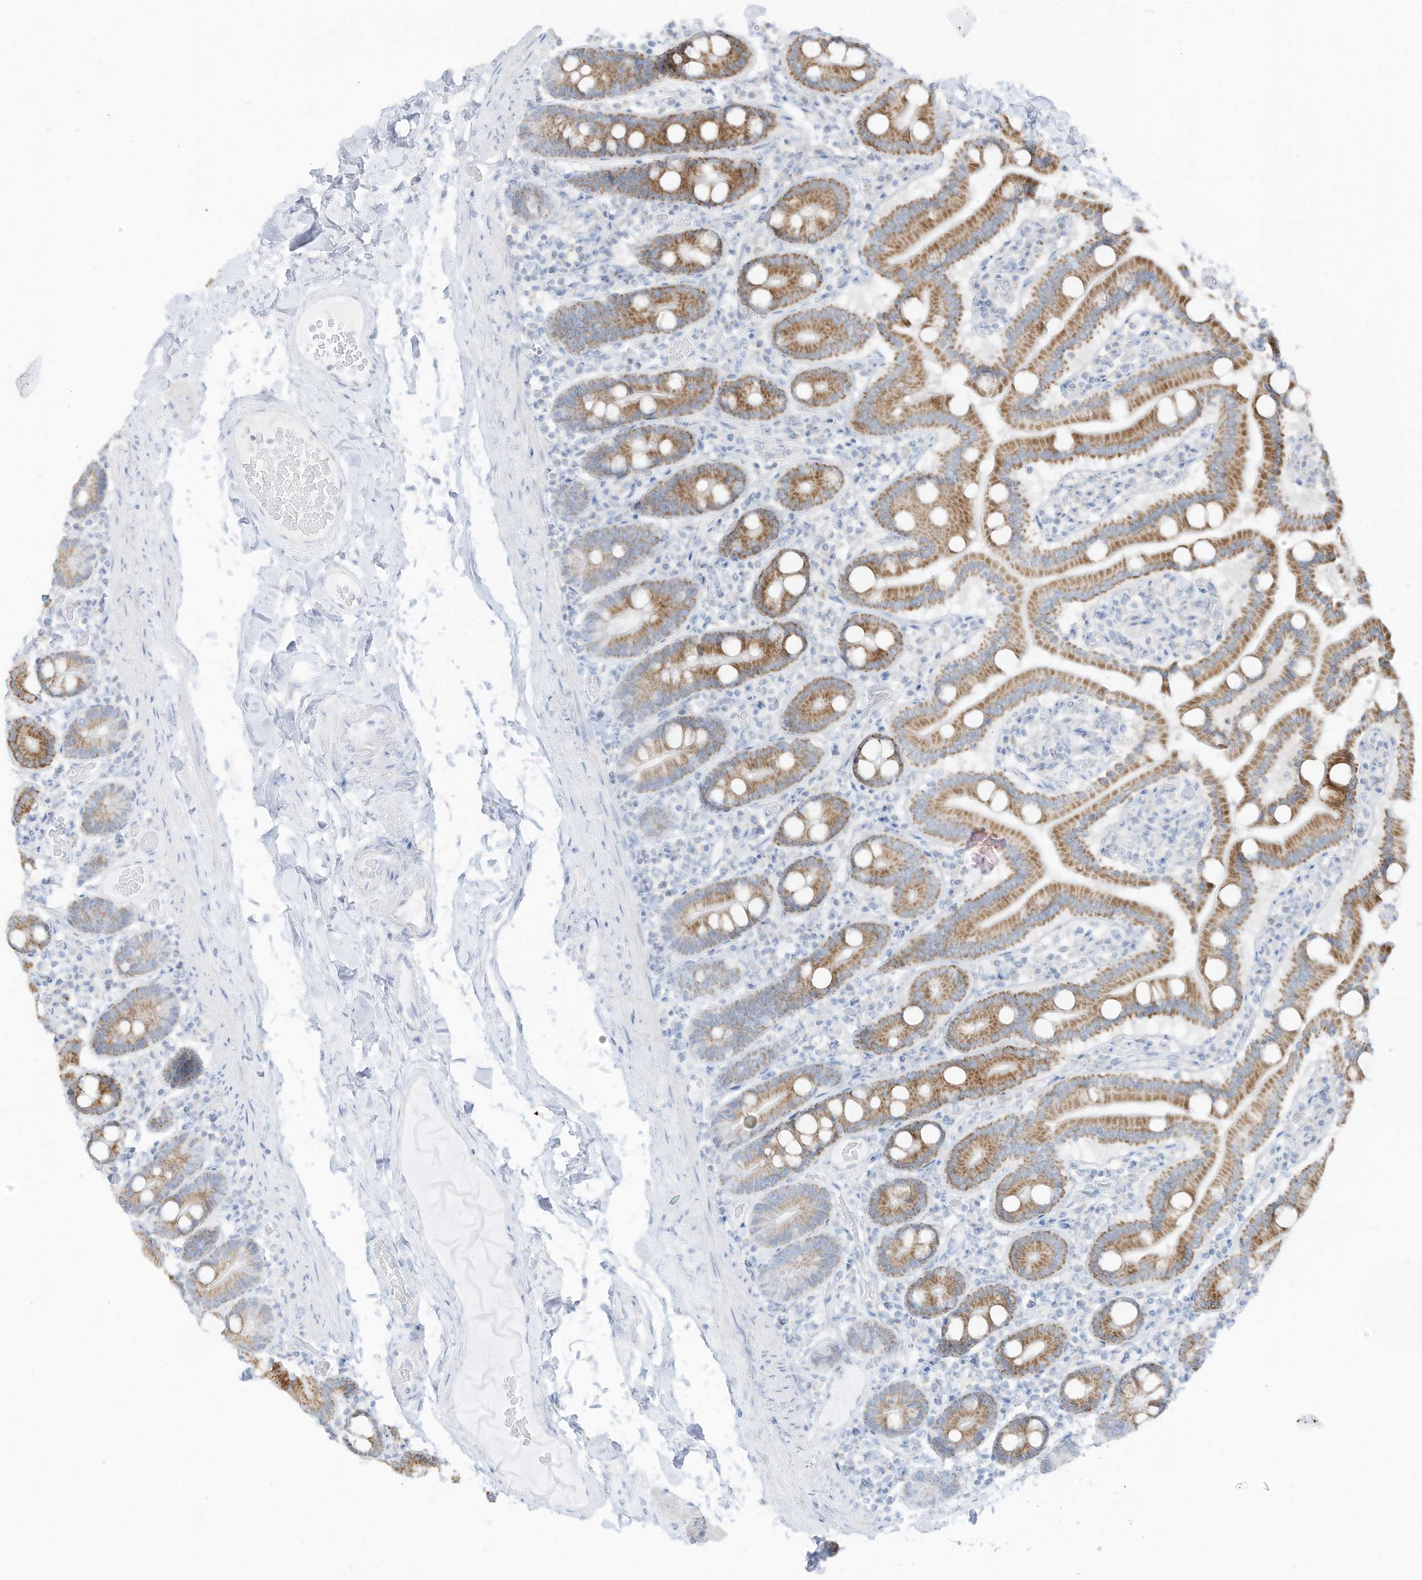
{"staining": {"intensity": "moderate", "quantity": ">75%", "location": "cytoplasmic/membranous"}, "tissue": "duodenum", "cell_type": "Glandular cells", "image_type": "normal", "snomed": [{"axis": "morphology", "description": "Normal tissue, NOS"}, {"axis": "topography", "description": "Duodenum"}], "caption": "Immunohistochemical staining of normal human duodenum displays >75% levels of moderate cytoplasmic/membranous protein expression in approximately >75% of glandular cells. Ihc stains the protein of interest in brown and the nuclei are stained blue.", "gene": "ETHE1", "patient": {"sex": "male", "age": 55}}